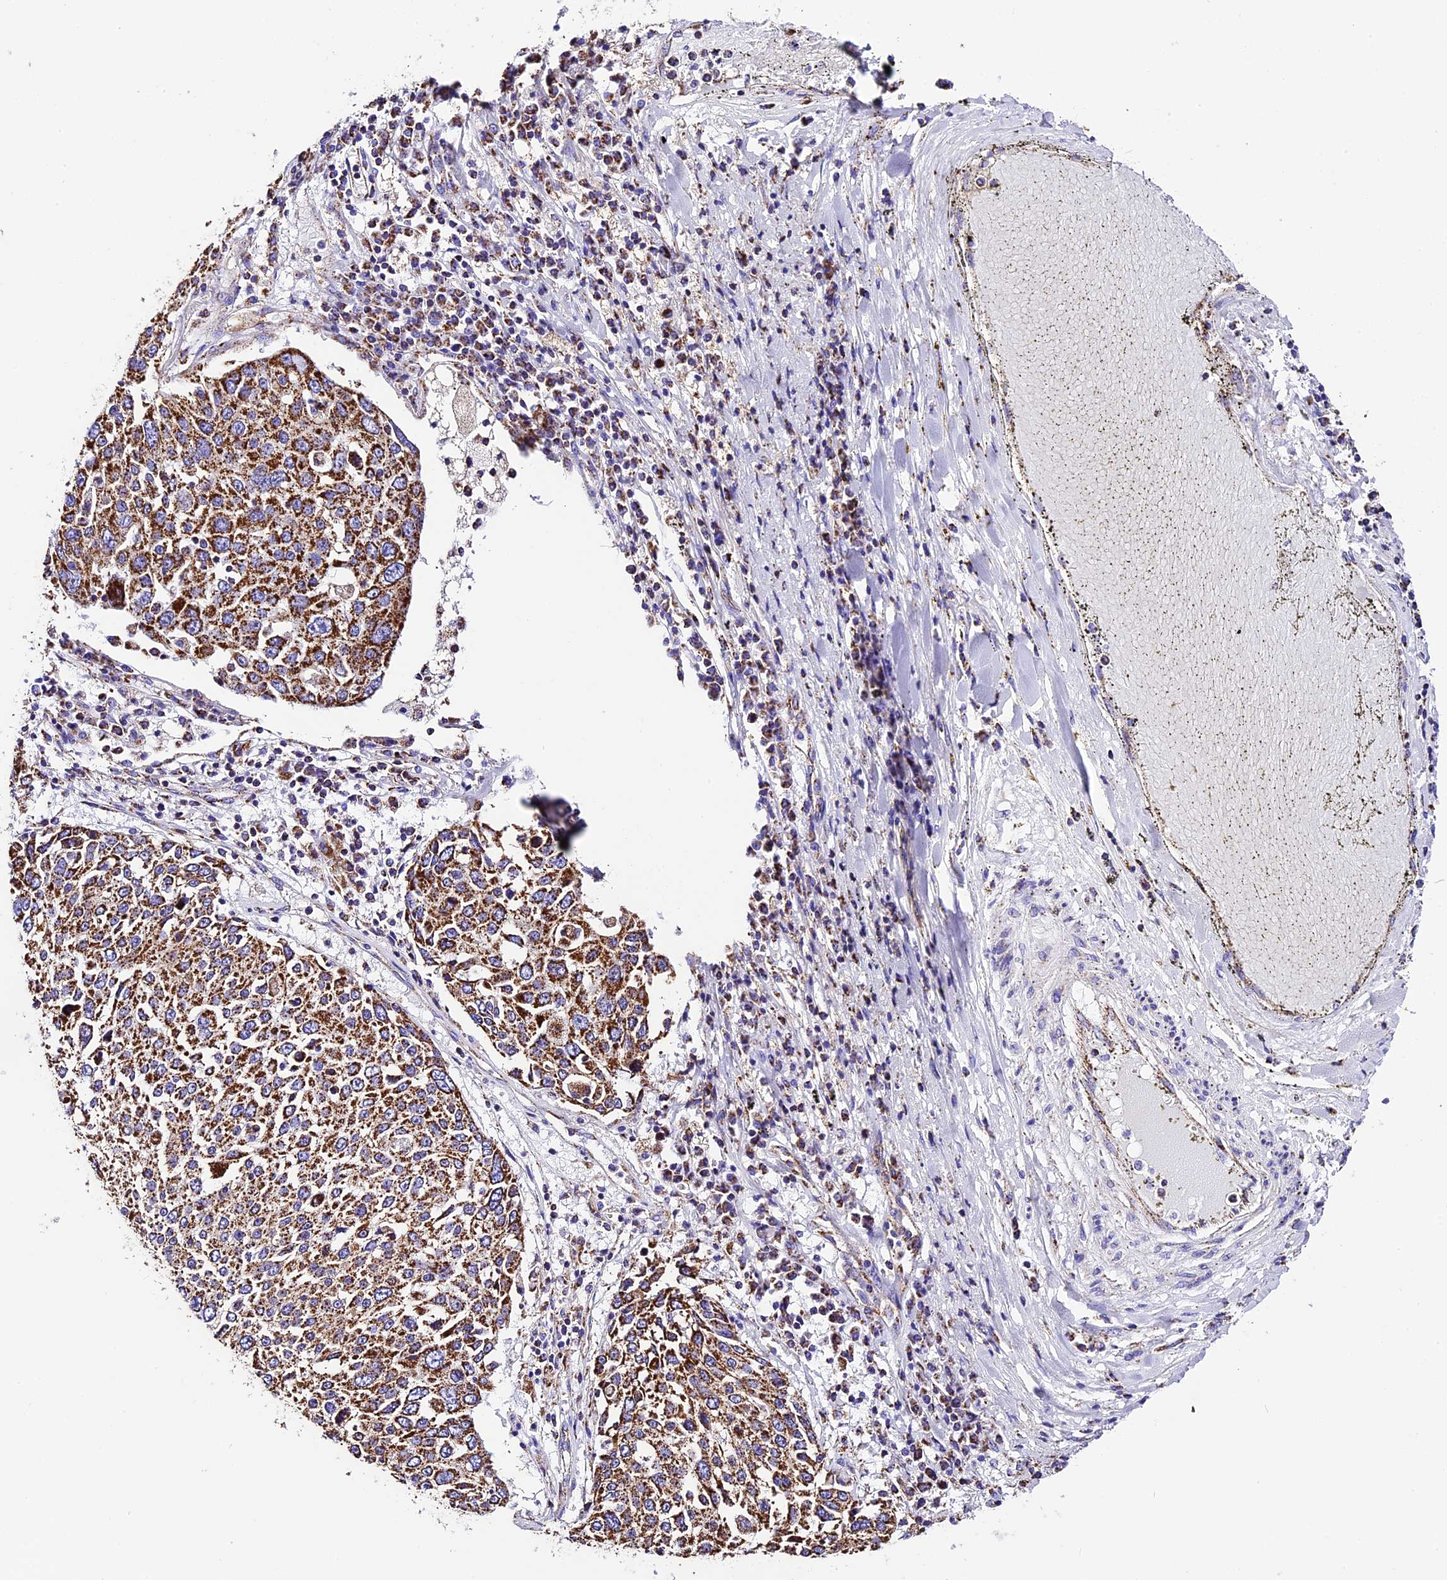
{"staining": {"intensity": "moderate", "quantity": ">75%", "location": "cytoplasmic/membranous"}, "tissue": "lung cancer", "cell_type": "Tumor cells", "image_type": "cancer", "snomed": [{"axis": "morphology", "description": "Squamous cell carcinoma, NOS"}, {"axis": "topography", "description": "Lung"}], "caption": "The photomicrograph exhibits a brown stain indicating the presence of a protein in the cytoplasmic/membranous of tumor cells in lung squamous cell carcinoma.", "gene": "DCAF5", "patient": {"sex": "male", "age": 65}}